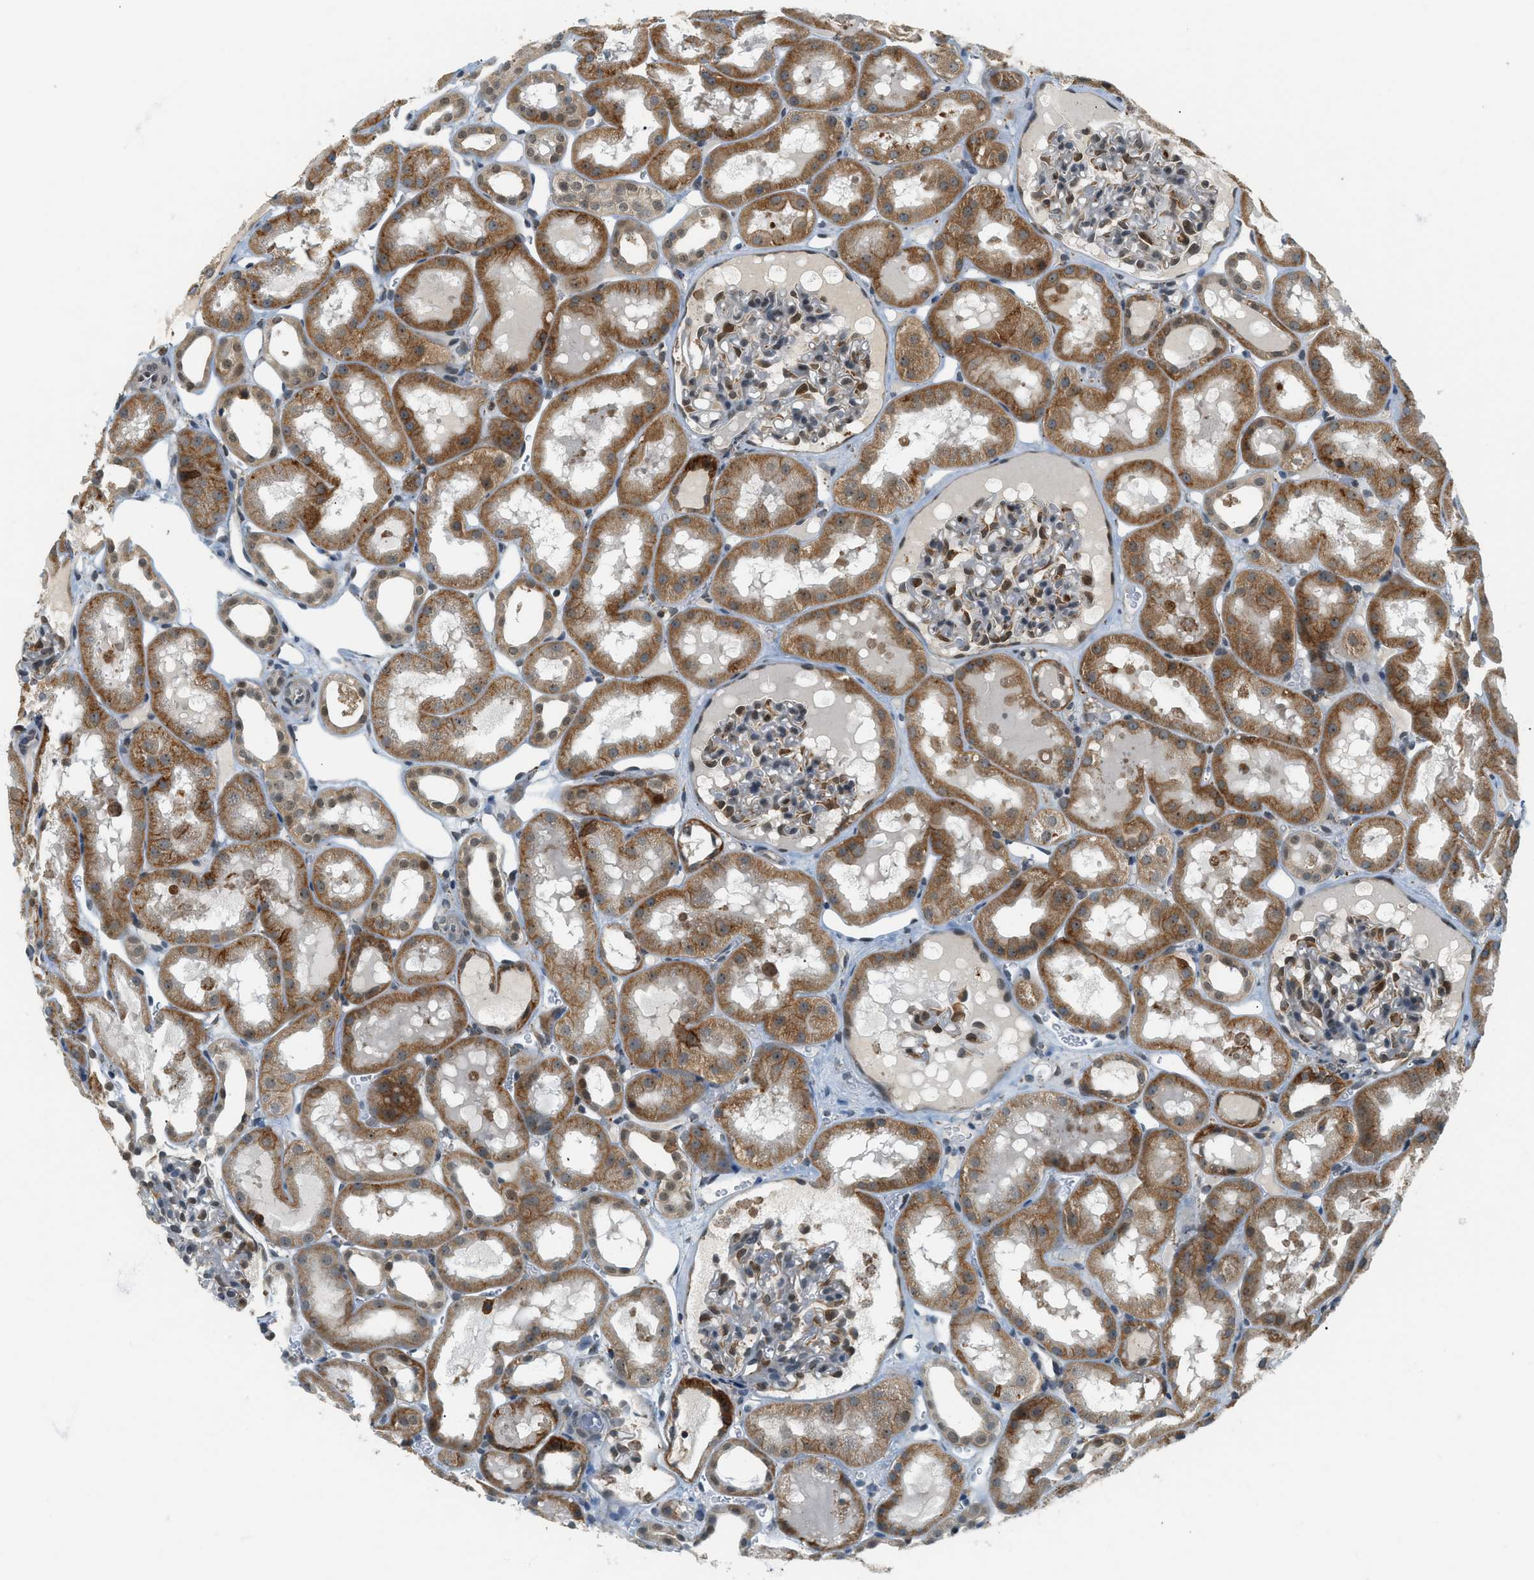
{"staining": {"intensity": "moderate", "quantity": "<25%", "location": "nuclear"}, "tissue": "kidney", "cell_type": "Cells in glomeruli", "image_type": "normal", "snomed": [{"axis": "morphology", "description": "Normal tissue, NOS"}, {"axis": "topography", "description": "Kidney"}, {"axis": "topography", "description": "Urinary bladder"}], "caption": "Unremarkable kidney reveals moderate nuclear staining in approximately <25% of cells in glomeruli.", "gene": "SEMA4D", "patient": {"sex": "male", "age": 16}}